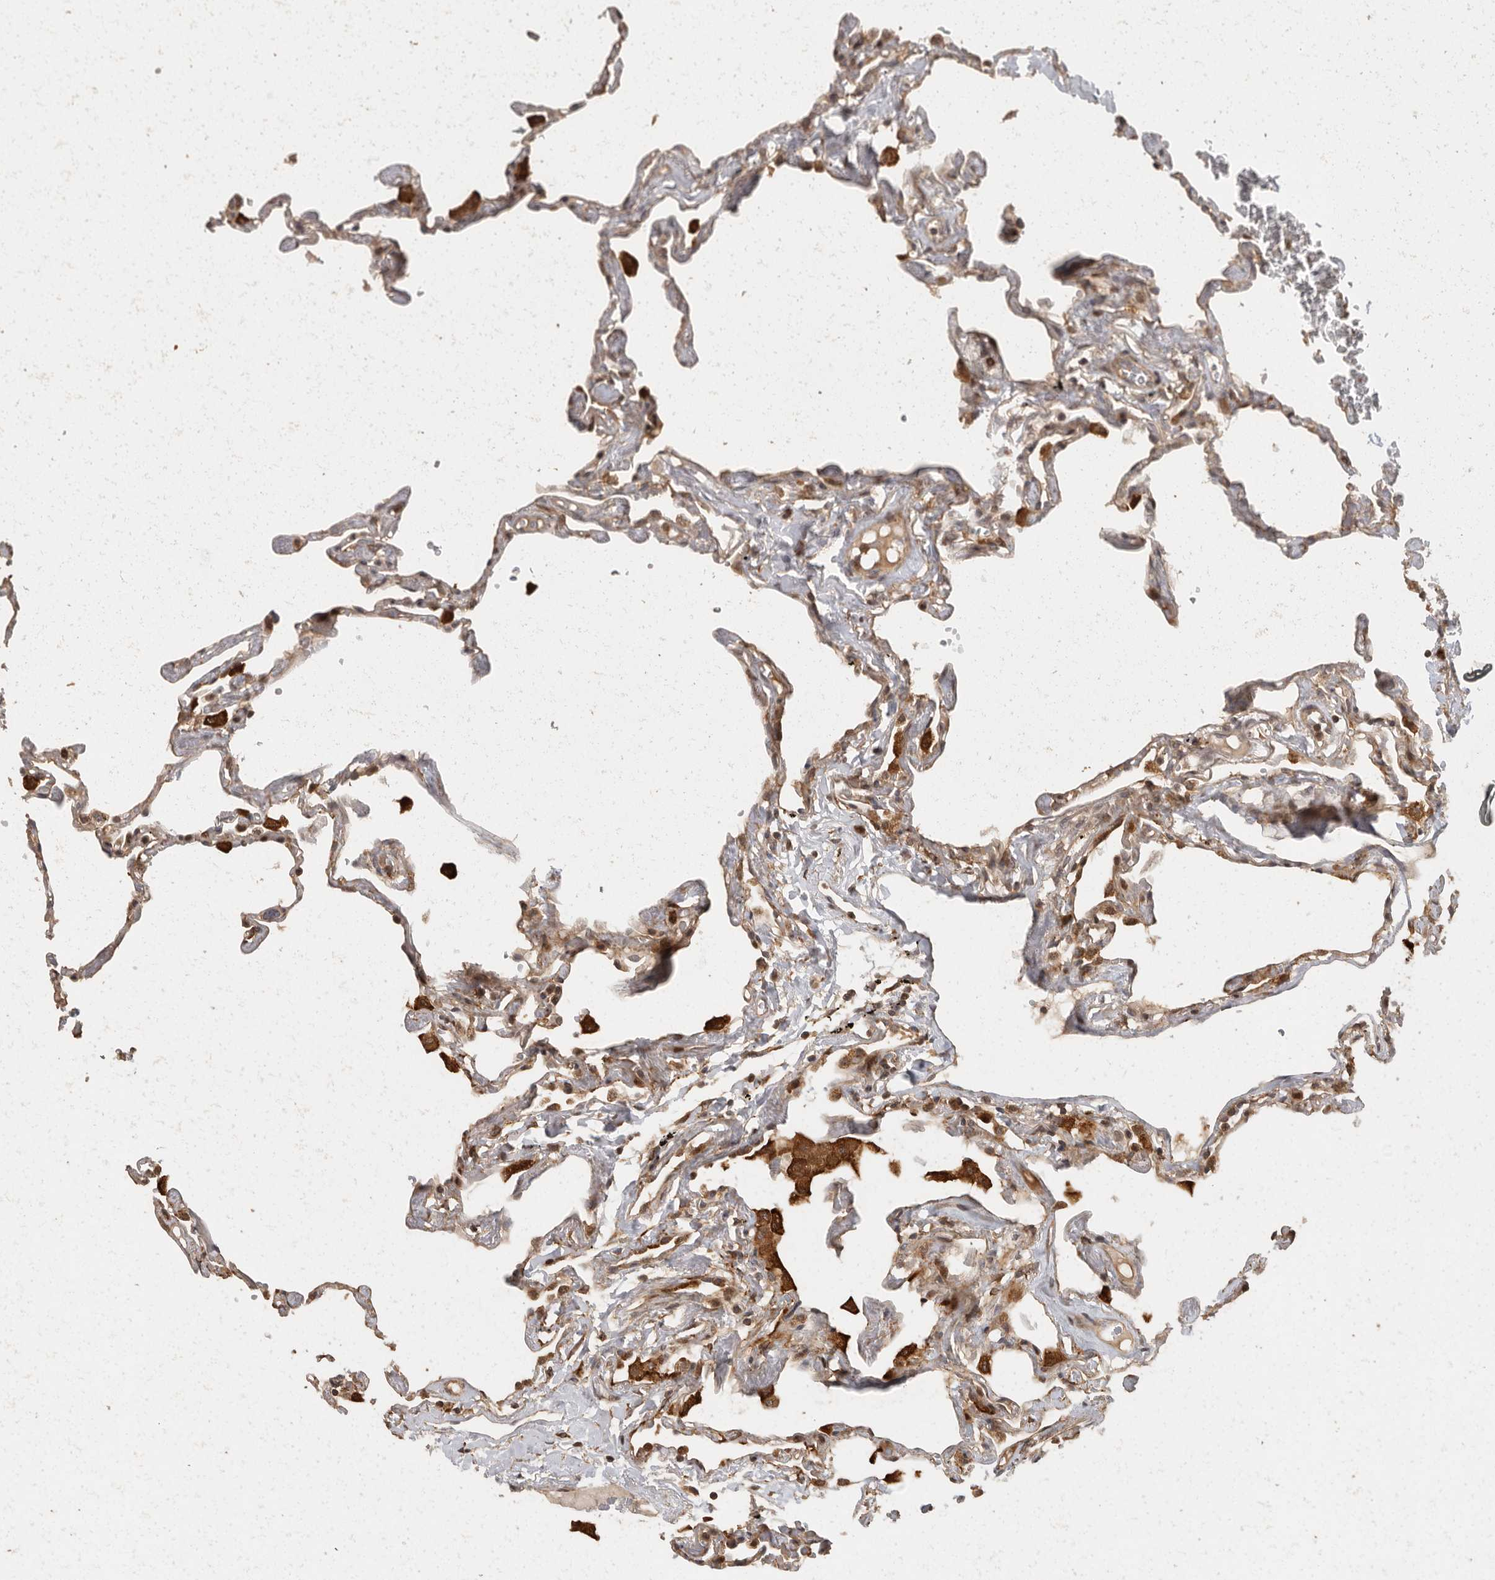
{"staining": {"intensity": "moderate", "quantity": ">75%", "location": "cytoplasmic/membranous"}, "tissue": "lung", "cell_type": "Alveolar cells", "image_type": "normal", "snomed": [{"axis": "morphology", "description": "Normal tissue, NOS"}, {"axis": "topography", "description": "Lung"}], "caption": "Alveolar cells show moderate cytoplasmic/membranous staining in about >75% of cells in normal lung.", "gene": "SWT1", "patient": {"sex": "female", "age": 67}}